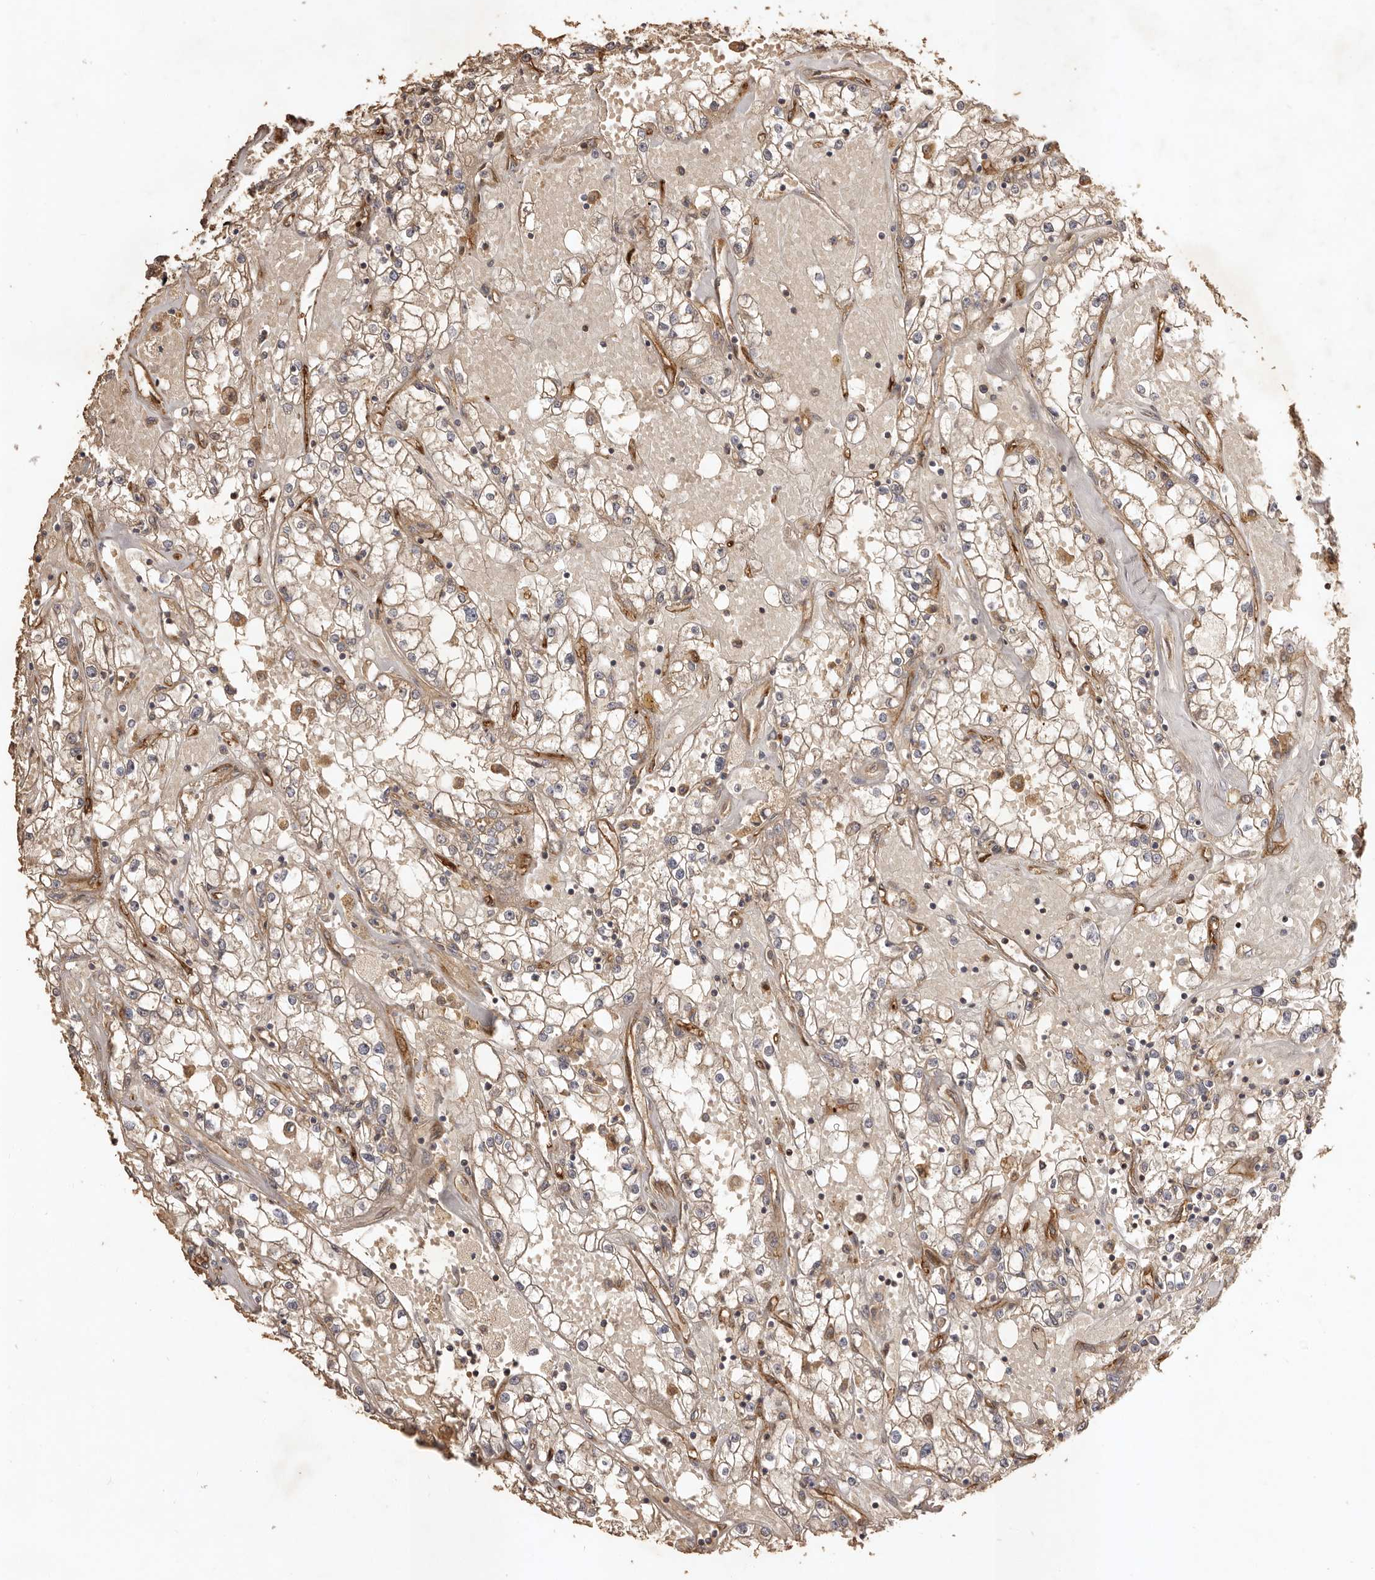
{"staining": {"intensity": "weak", "quantity": ">75%", "location": "cytoplasmic/membranous"}, "tissue": "renal cancer", "cell_type": "Tumor cells", "image_type": "cancer", "snomed": [{"axis": "morphology", "description": "Adenocarcinoma, NOS"}, {"axis": "topography", "description": "Kidney"}], "caption": "Protein expression analysis of human renal adenocarcinoma reveals weak cytoplasmic/membranous staining in approximately >75% of tumor cells. The staining was performed using DAB (3,3'-diaminobenzidine), with brown indicating positive protein expression. Nuclei are stained blue with hematoxylin.", "gene": "ADAMTS9", "patient": {"sex": "male", "age": 56}}